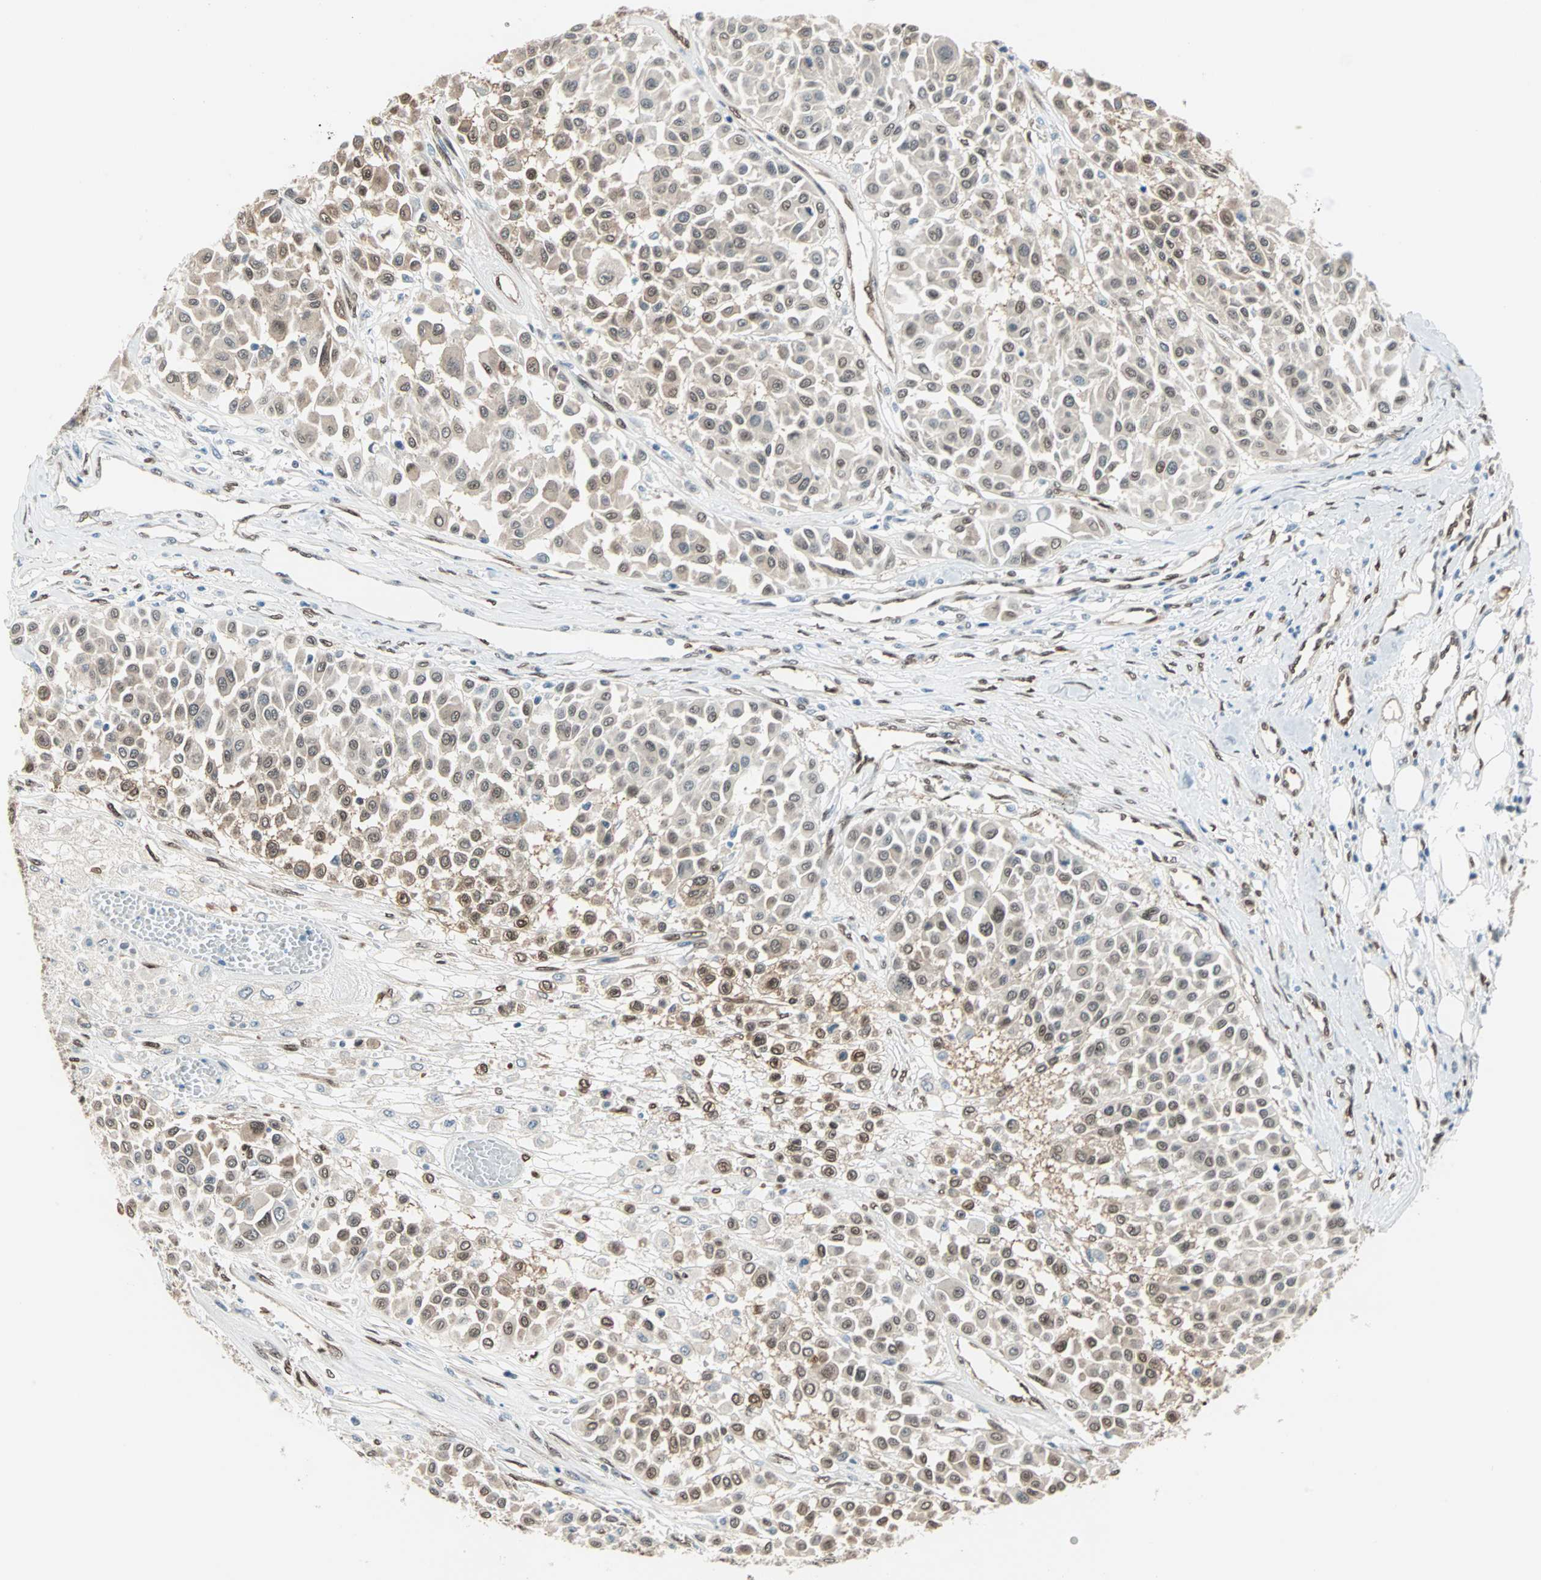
{"staining": {"intensity": "weak", "quantity": ">75%", "location": "cytoplasmic/membranous,nuclear"}, "tissue": "melanoma", "cell_type": "Tumor cells", "image_type": "cancer", "snomed": [{"axis": "morphology", "description": "Malignant melanoma, Metastatic site"}, {"axis": "topography", "description": "Soft tissue"}], "caption": "Human malignant melanoma (metastatic site) stained with a protein marker displays weak staining in tumor cells.", "gene": "WWTR1", "patient": {"sex": "male", "age": 41}}